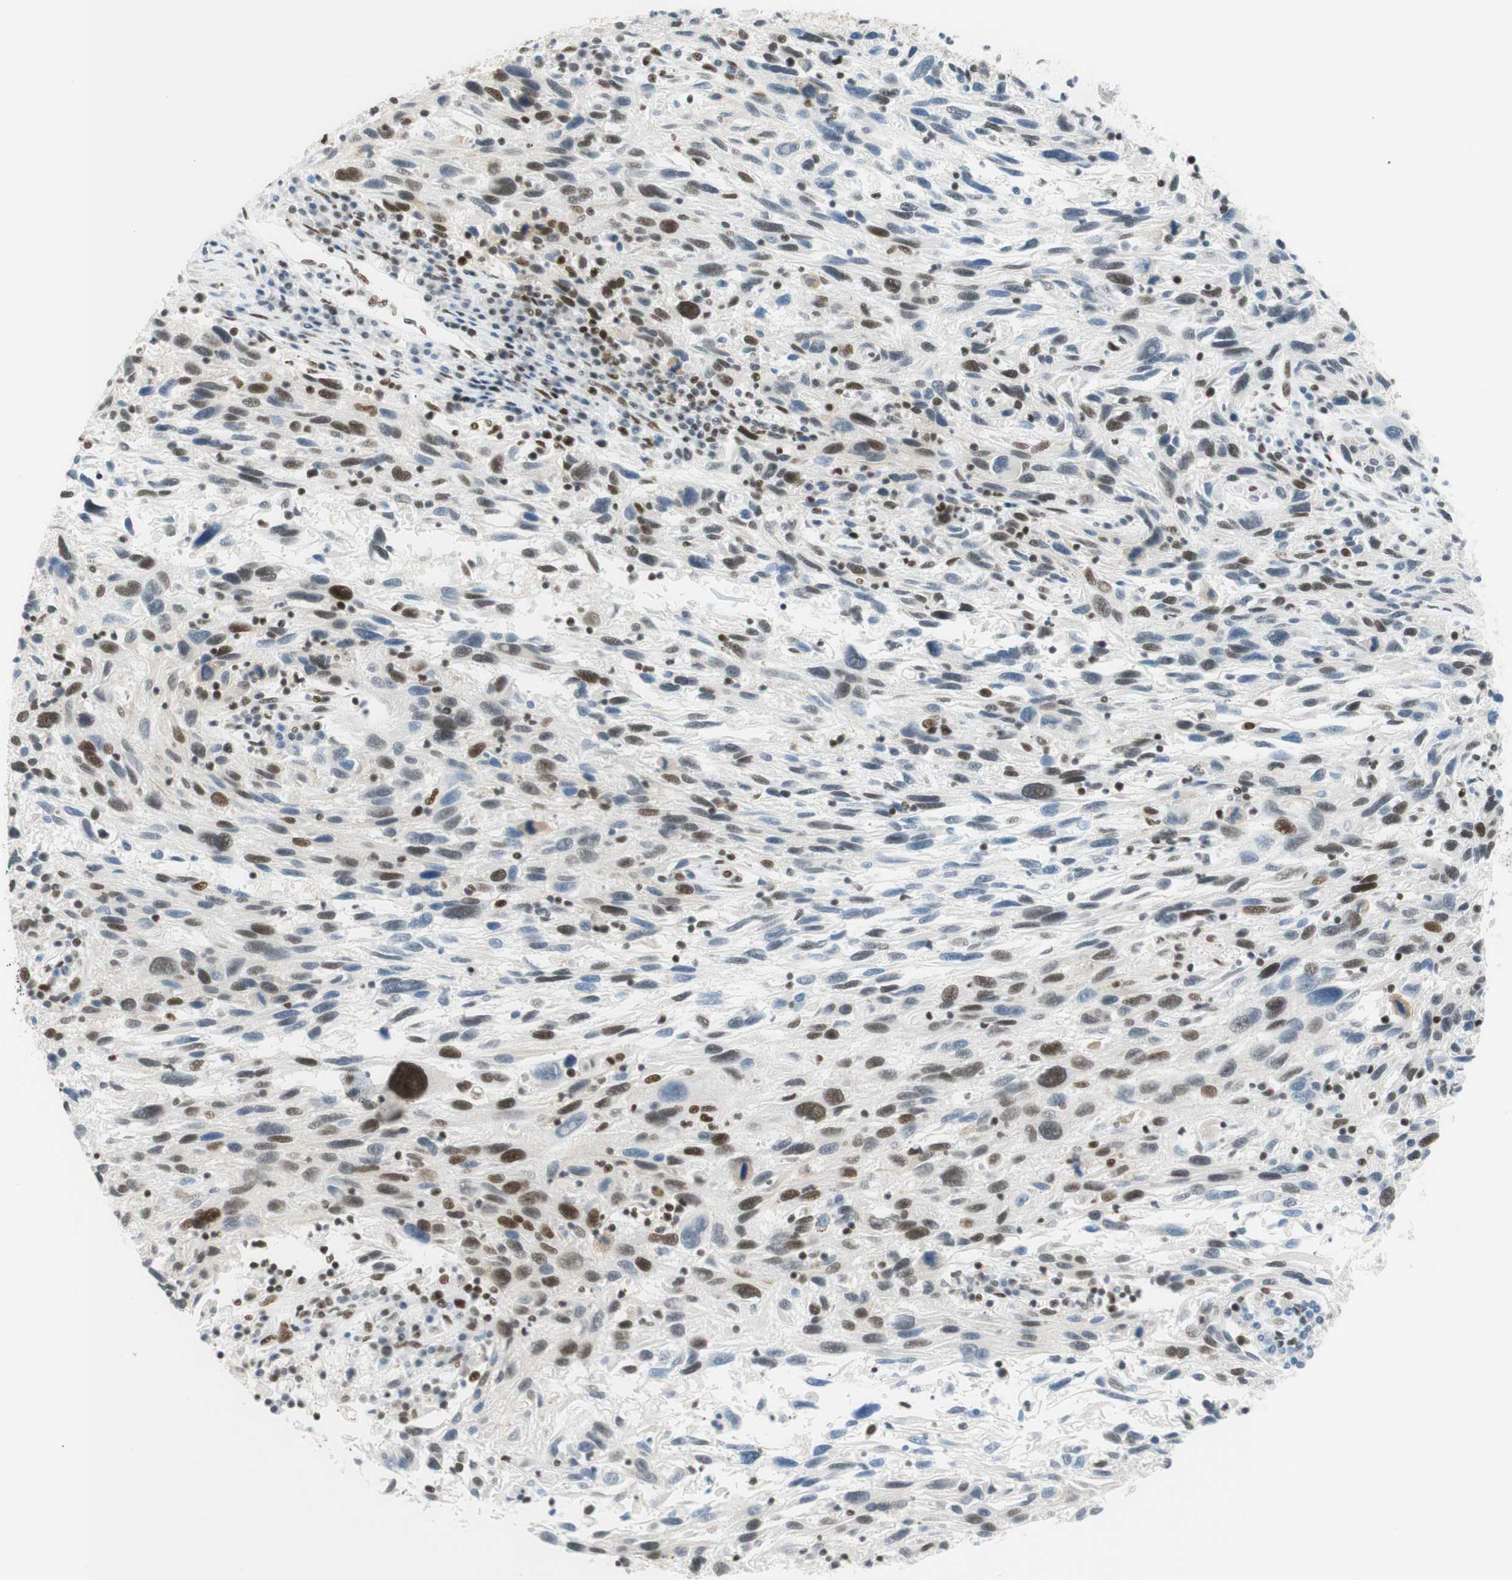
{"staining": {"intensity": "moderate", "quantity": ">75%", "location": "nuclear"}, "tissue": "melanoma", "cell_type": "Tumor cells", "image_type": "cancer", "snomed": [{"axis": "morphology", "description": "Malignant melanoma, NOS"}, {"axis": "topography", "description": "Skin"}], "caption": "Melanoma stained for a protein reveals moderate nuclear positivity in tumor cells. The staining was performed using DAB to visualize the protein expression in brown, while the nuclei were stained in blue with hematoxylin (Magnification: 20x).", "gene": "RNF20", "patient": {"sex": "male", "age": 53}}